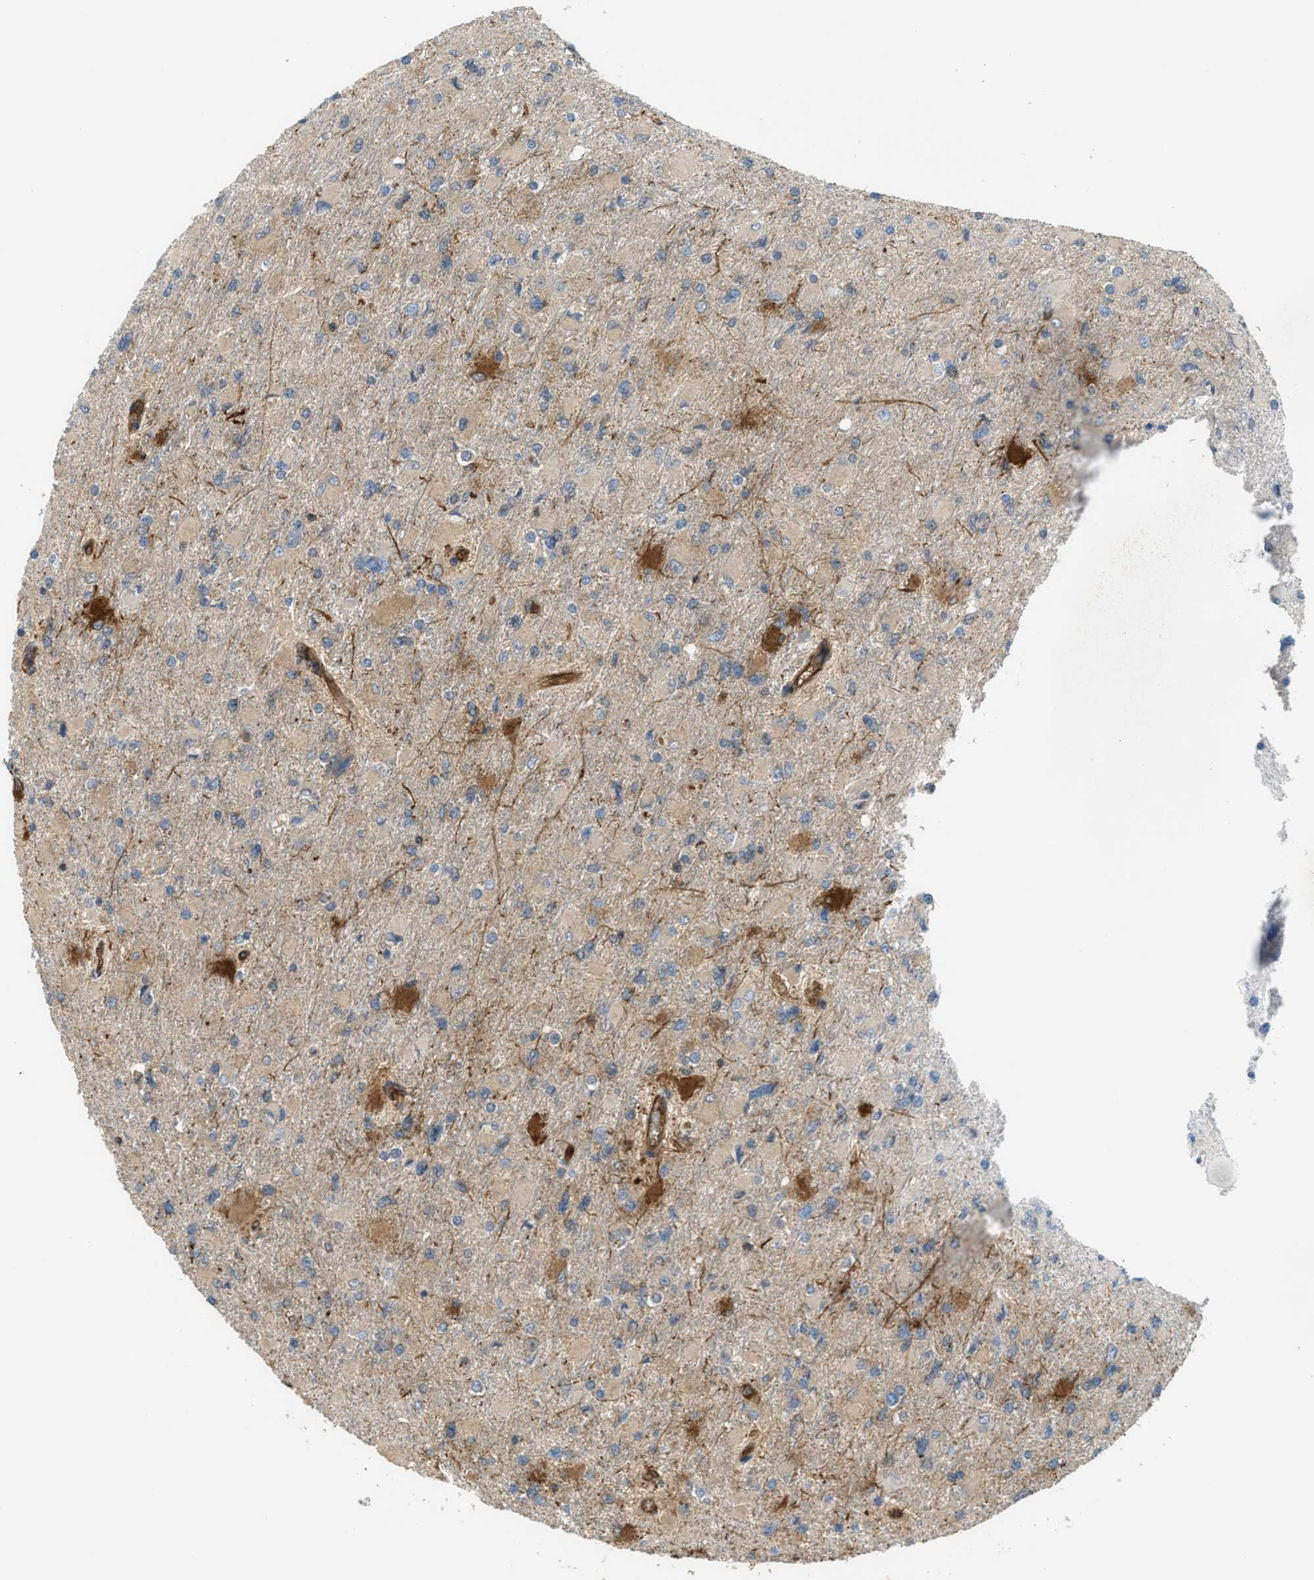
{"staining": {"intensity": "weak", "quantity": "<25%", "location": "cytoplasmic/membranous"}, "tissue": "glioma", "cell_type": "Tumor cells", "image_type": "cancer", "snomed": [{"axis": "morphology", "description": "Glioma, malignant, High grade"}, {"axis": "topography", "description": "Cerebral cortex"}], "caption": "This photomicrograph is of glioma stained with immunohistochemistry (IHC) to label a protein in brown with the nuclei are counter-stained blue. There is no staining in tumor cells. Nuclei are stained in blue.", "gene": "BAG4", "patient": {"sex": "female", "age": 36}}